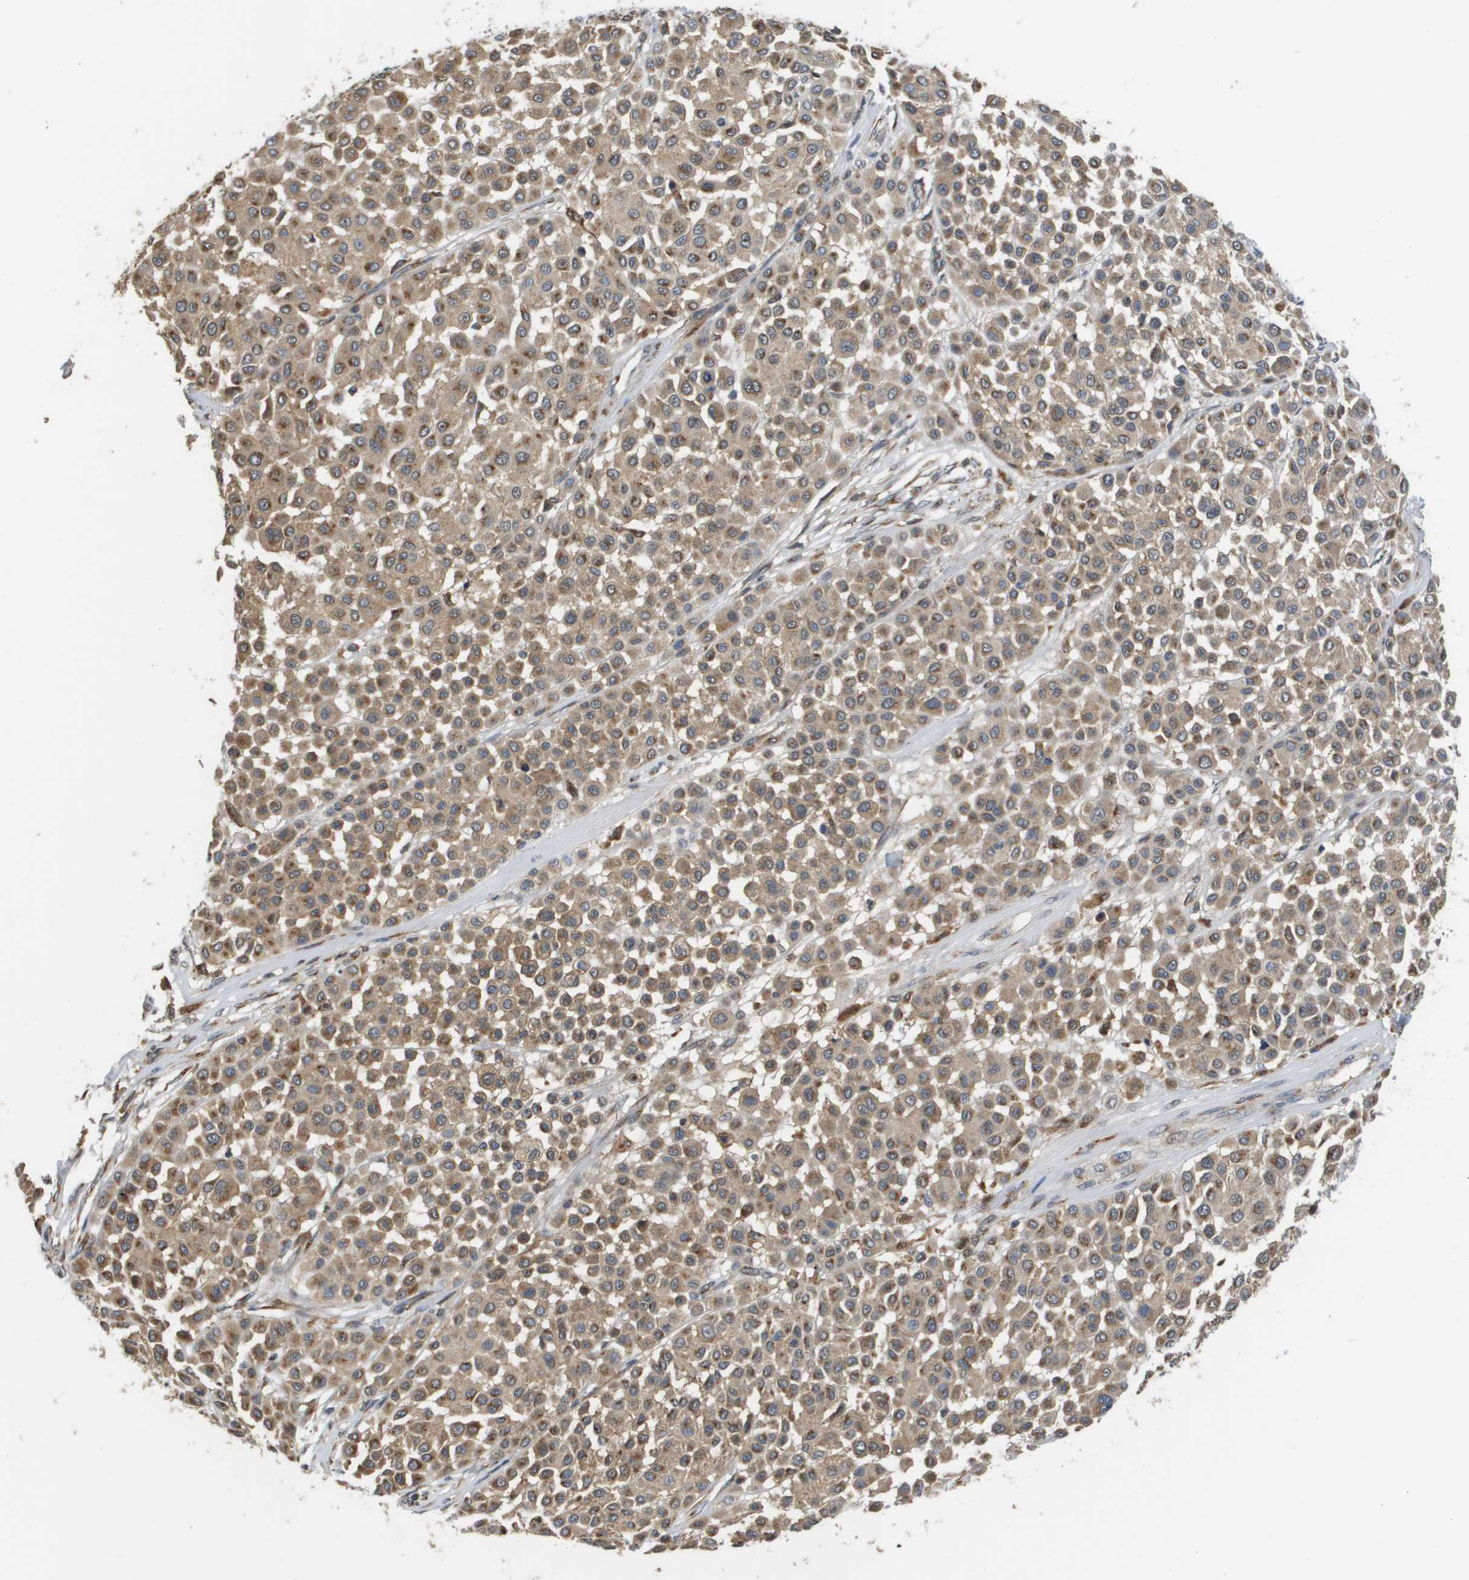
{"staining": {"intensity": "moderate", "quantity": ">75%", "location": "cytoplasmic/membranous"}, "tissue": "melanoma", "cell_type": "Tumor cells", "image_type": "cancer", "snomed": [{"axis": "morphology", "description": "Malignant melanoma, Metastatic site"}, {"axis": "topography", "description": "Soft tissue"}], "caption": "Tumor cells reveal moderate cytoplasmic/membranous expression in about >75% of cells in melanoma.", "gene": "PCK1", "patient": {"sex": "male", "age": 41}}